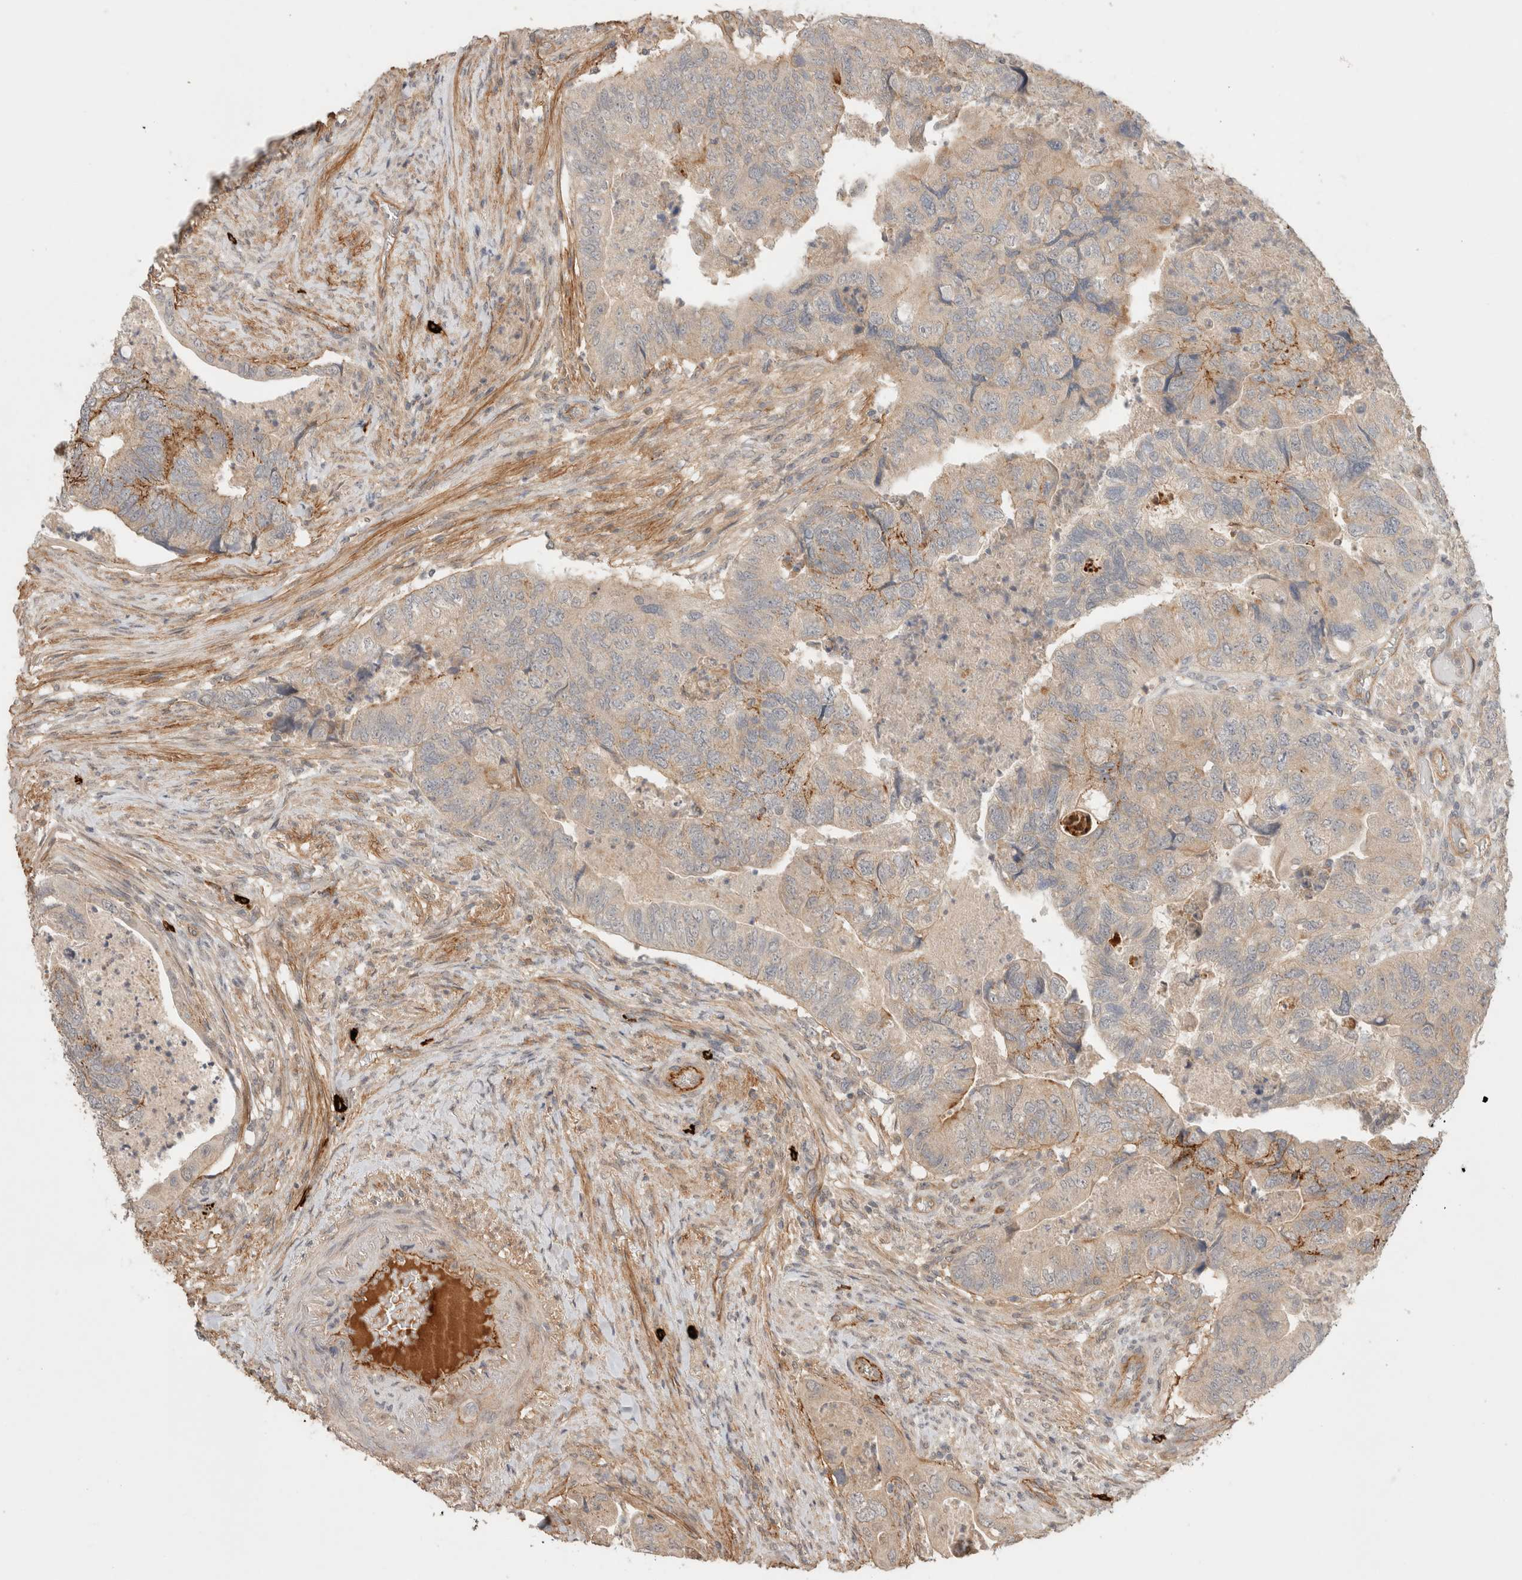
{"staining": {"intensity": "moderate", "quantity": "<25%", "location": "cytoplasmic/membranous"}, "tissue": "colorectal cancer", "cell_type": "Tumor cells", "image_type": "cancer", "snomed": [{"axis": "morphology", "description": "Adenocarcinoma, NOS"}, {"axis": "topography", "description": "Rectum"}], "caption": "This image demonstrates IHC staining of human adenocarcinoma (colorectal), with low moderate cytoplasmic/membranous staining in approximately <25% of tumor cells.", "gene": "HSPG2", "patient": {"sex": "male", "age": 63}}